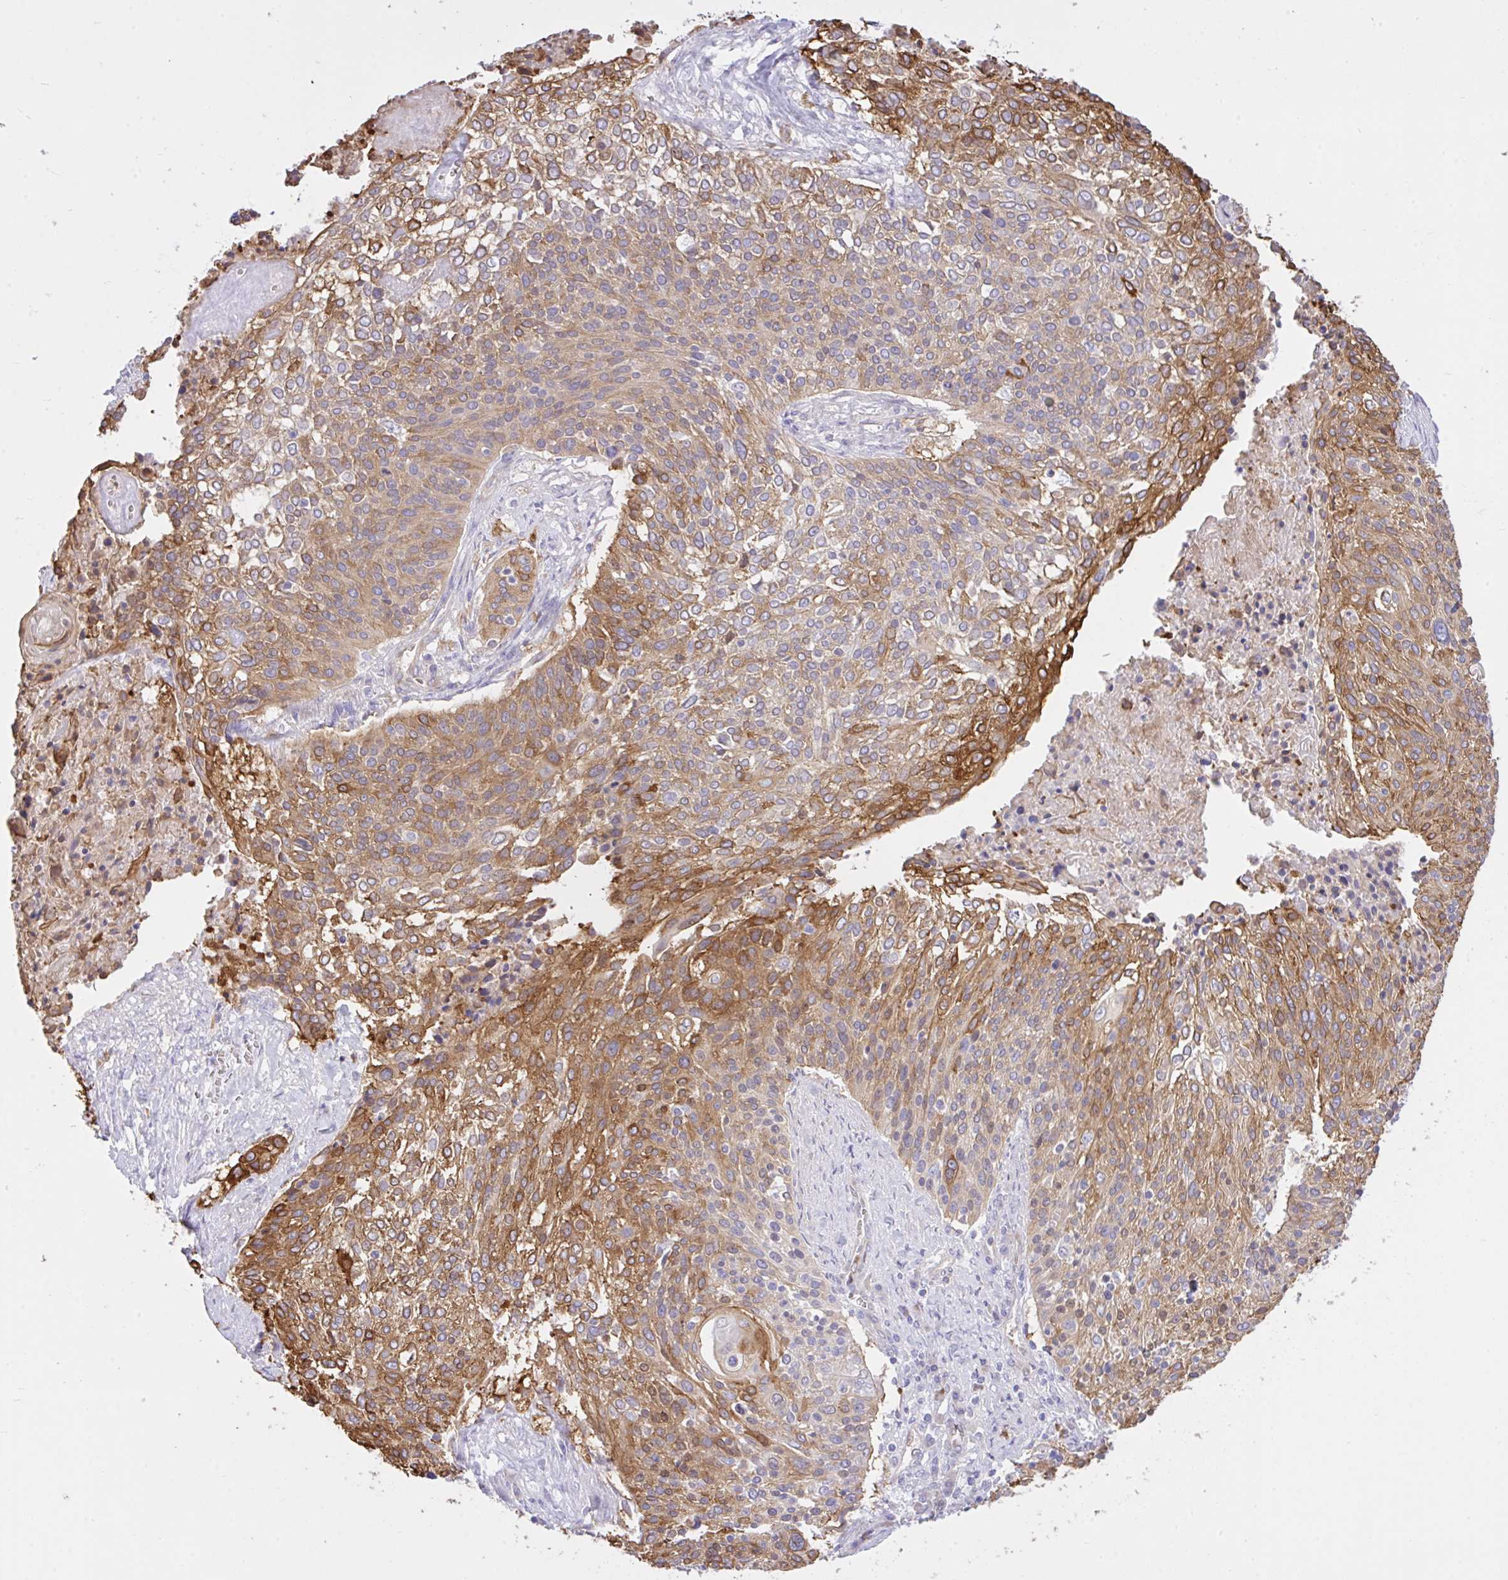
{"staining": {"intensity": "moderate", "quantity": ">75%", "location": "cytoplasmic/membranous"}, "tissue": "cervical cancer", "cell_type": "Tumor cells", "image_type": "cancer", "snomed": [{"axis": "morphology", "description": "Squamous cell carcinoma, NOS"}, {"axis": "topography", "description": "Cervix"}], "caption": "Protein expression analysis of human cervical squamous cell carcinoma reveals moderate cytoplasmic/membranous expression in about >75% of tumor cells. Using DAB (brown) and hematoxylin (blue) stains, captured at high magnification using brightfield microscopy.", "gene": "EEF1A2", "patient": {"sex": "female", "age": 31}}